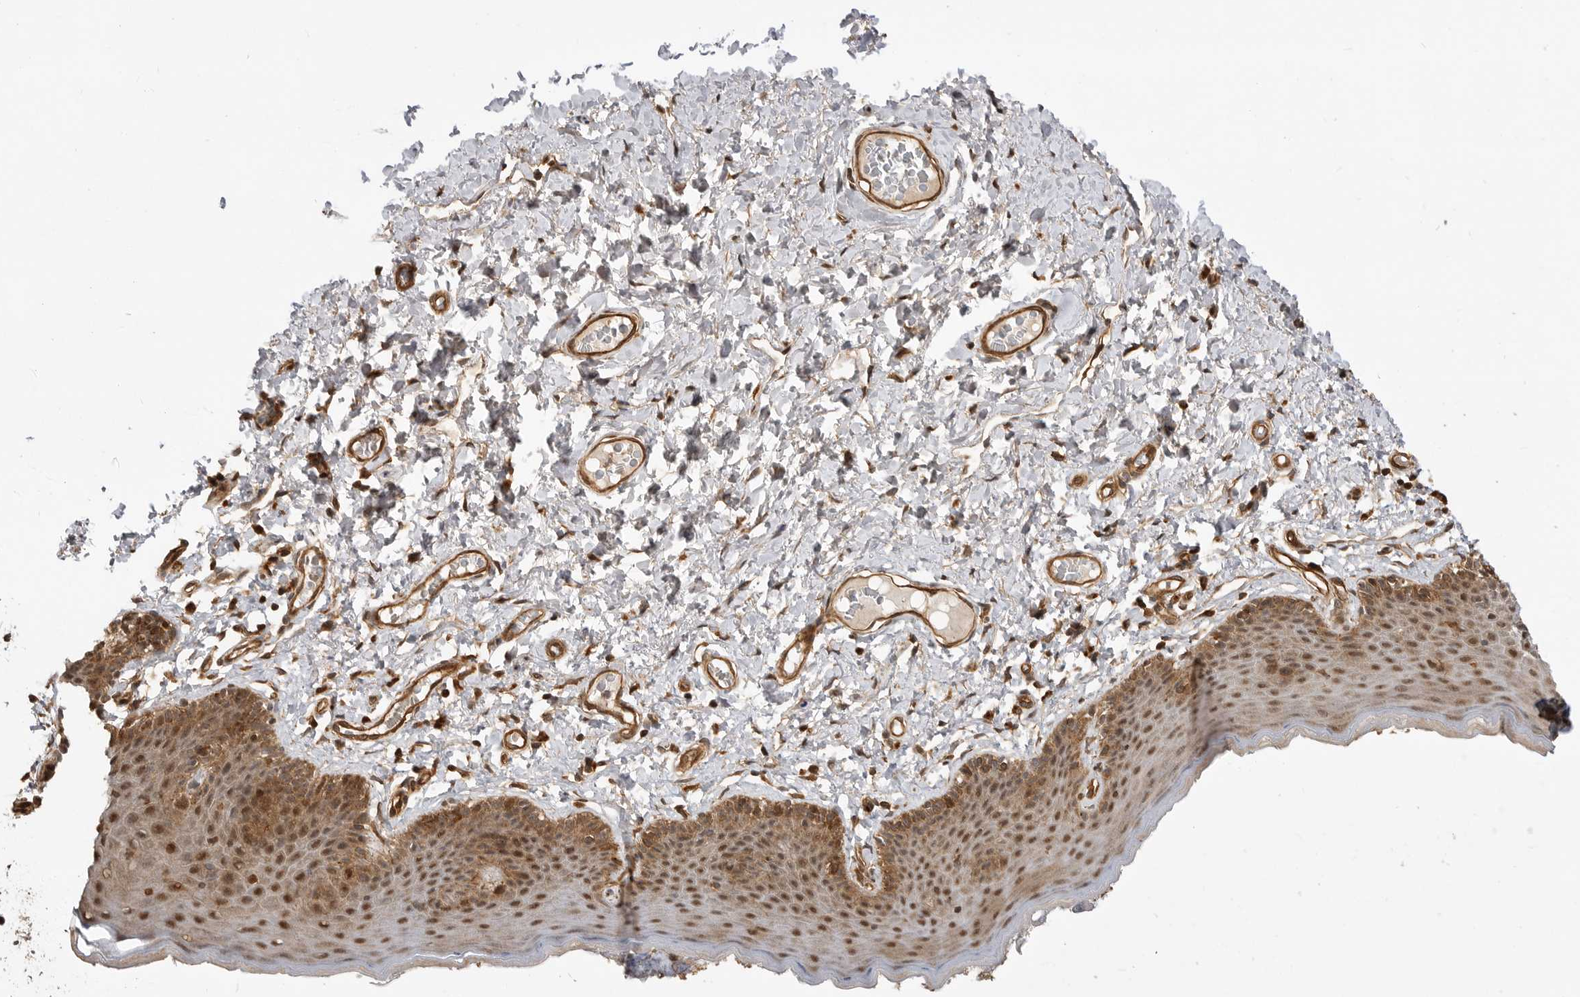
{"staining": {"intensity": "moderate", "quantity": ">75%", "location": "cytoplasmic/membranous,nuclear"}, "tissue": "skin", "cell_type": "Epidermal cells", "image_type": "normal", "snomed": [{"axis": "morphology", "description": "Normal tissue, NOS"}, {"axis": "topography", "description": "Vulva"}], "caption": "Epidermal cells reveal medium levels of moderate cytoplasmic/membranous,nuclear positivity in approximately >75% of cells in benign human skin.", "gene": "ADPRS", "patient": {"sex": "female", "age": 66}}